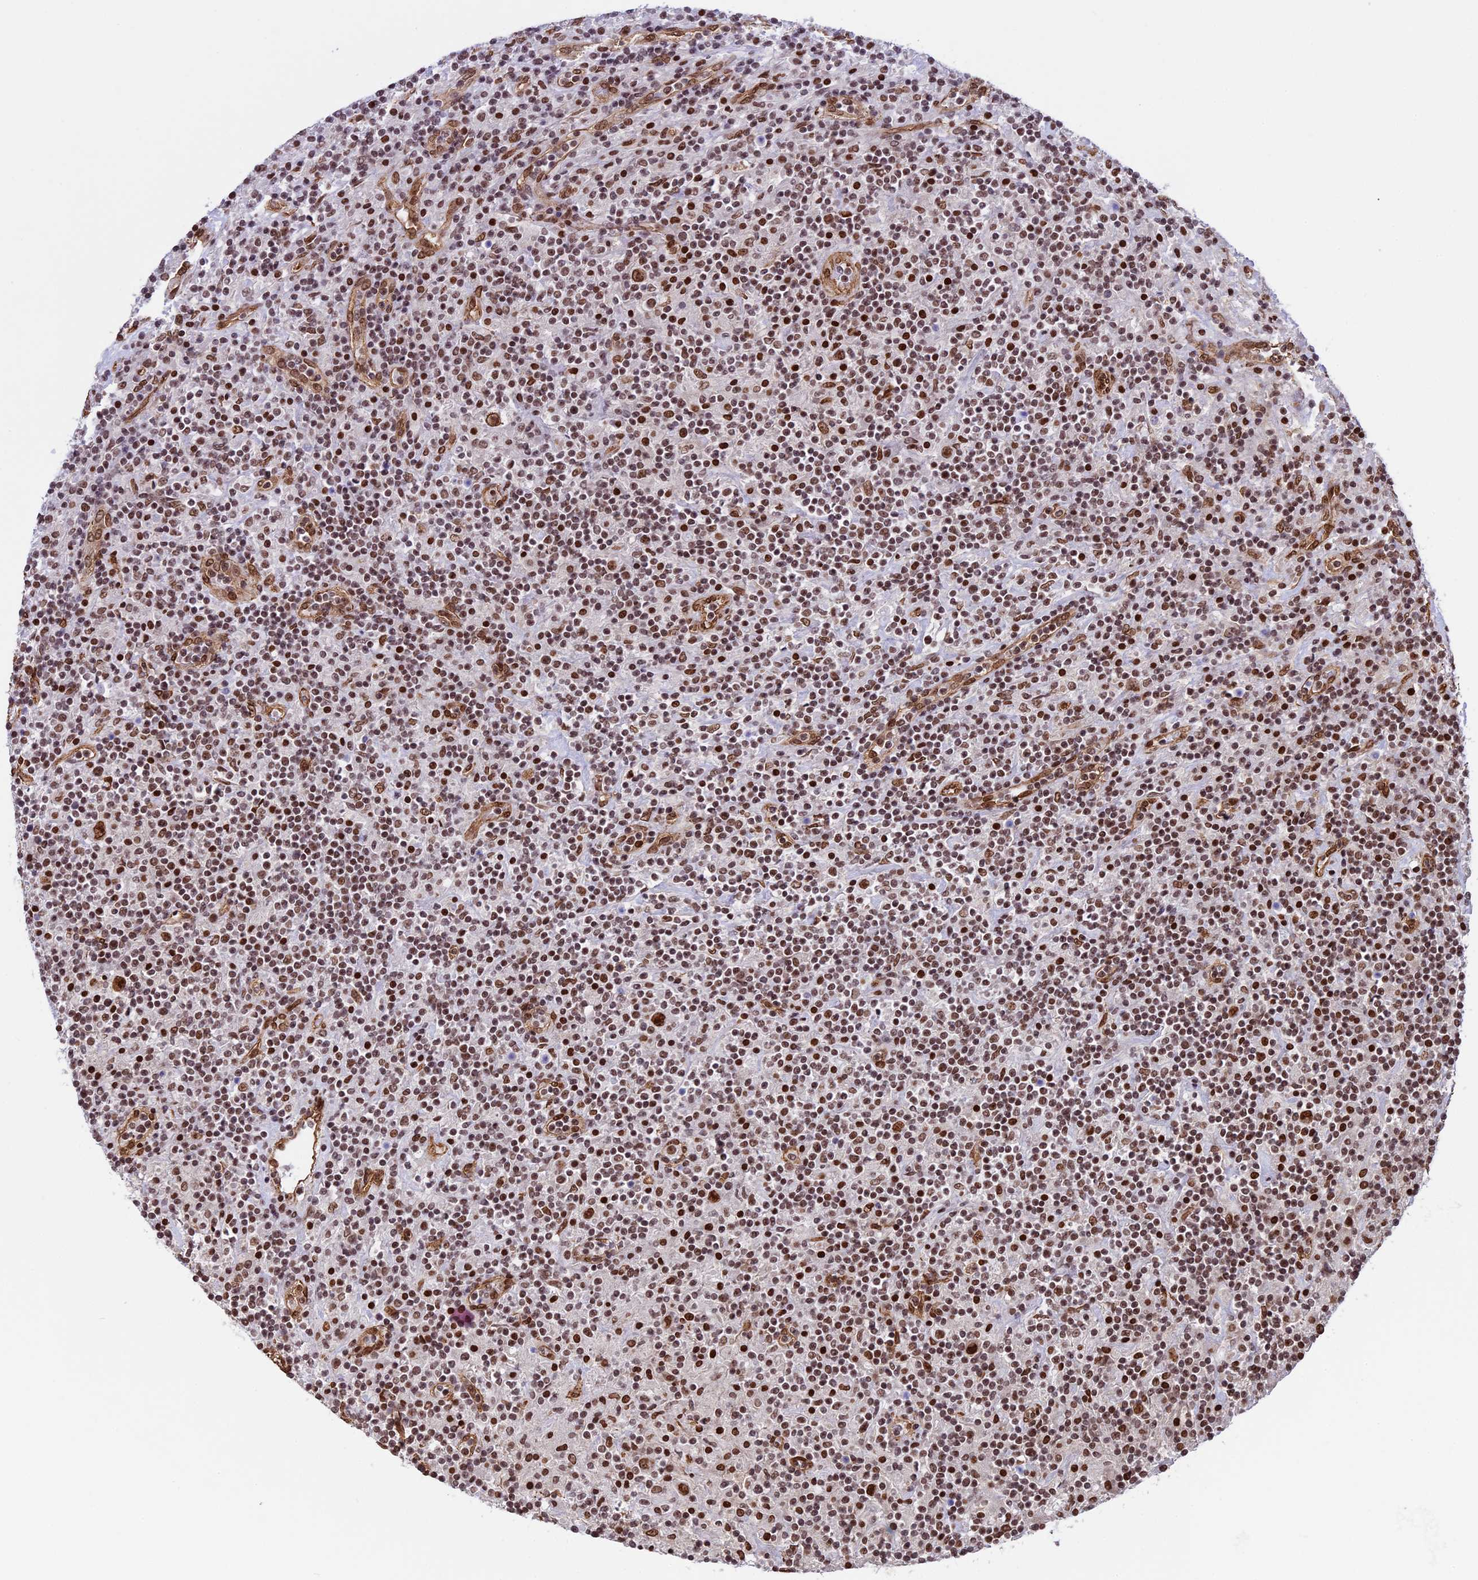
{"staining": {"intensity": "moderate", "quantity": ">75%", "location": "nuclear"}, "tissue": "lymphoma", "cell_type": "Tumor cells", "image_type": "cancer", "snomed": [{"axis": "morphology", "description": "Hodgkin's disease, NOS"}, {"axis": "topography", "description": "Lymph node"}], "caption": "About >75% of tumor cells in lymphoma demonstrate moderate nuclear protein positivity as visualized by brown immunohistochemical staining.", "gene": "MPHOSPH8", "patient": {"sex": "male", "age": 70}}